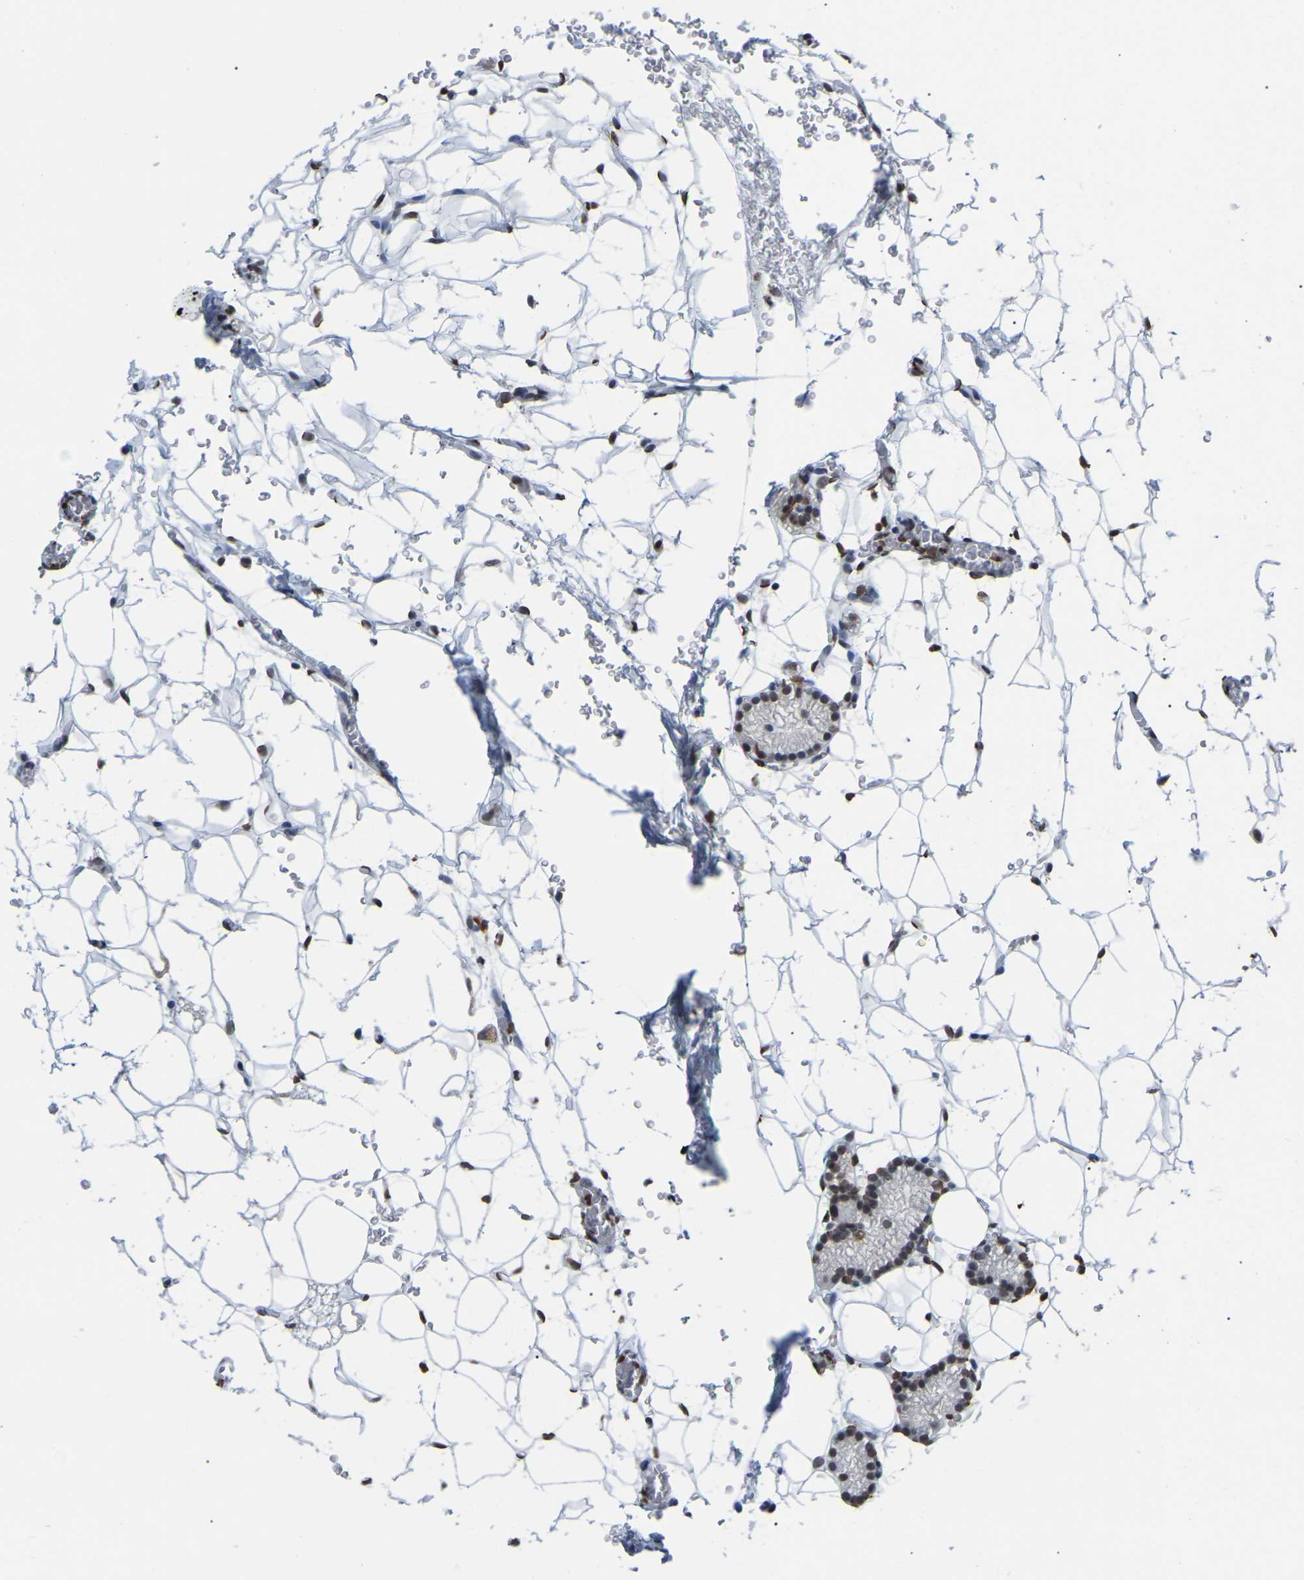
{"staining": {"intensity": "moderate", "quantity": "25%-75%", "location": "cytoplasmic/membranous,nuclear"}, "tissue": "parathyroid gland", "cell_type": "Glandular cells", "image_type": "normal", "snomed": [{"axis": "morphology", "description": "Normal tissue, NOS"}, {"axis": "morphology", "description": "Adenoma, NOS"}, {"axis": "topography", "description": "Parathyroid gland"}], "caption": "Immunohistochemical staining of normal parathyroid gland shows 25%-75% levels of moderate cytoplasmic/membranous,nuclear protein staining in about 25%-75% of glandular cells.", "gene": "RBL2", "patient": {"sex": "female", "age": 58}}